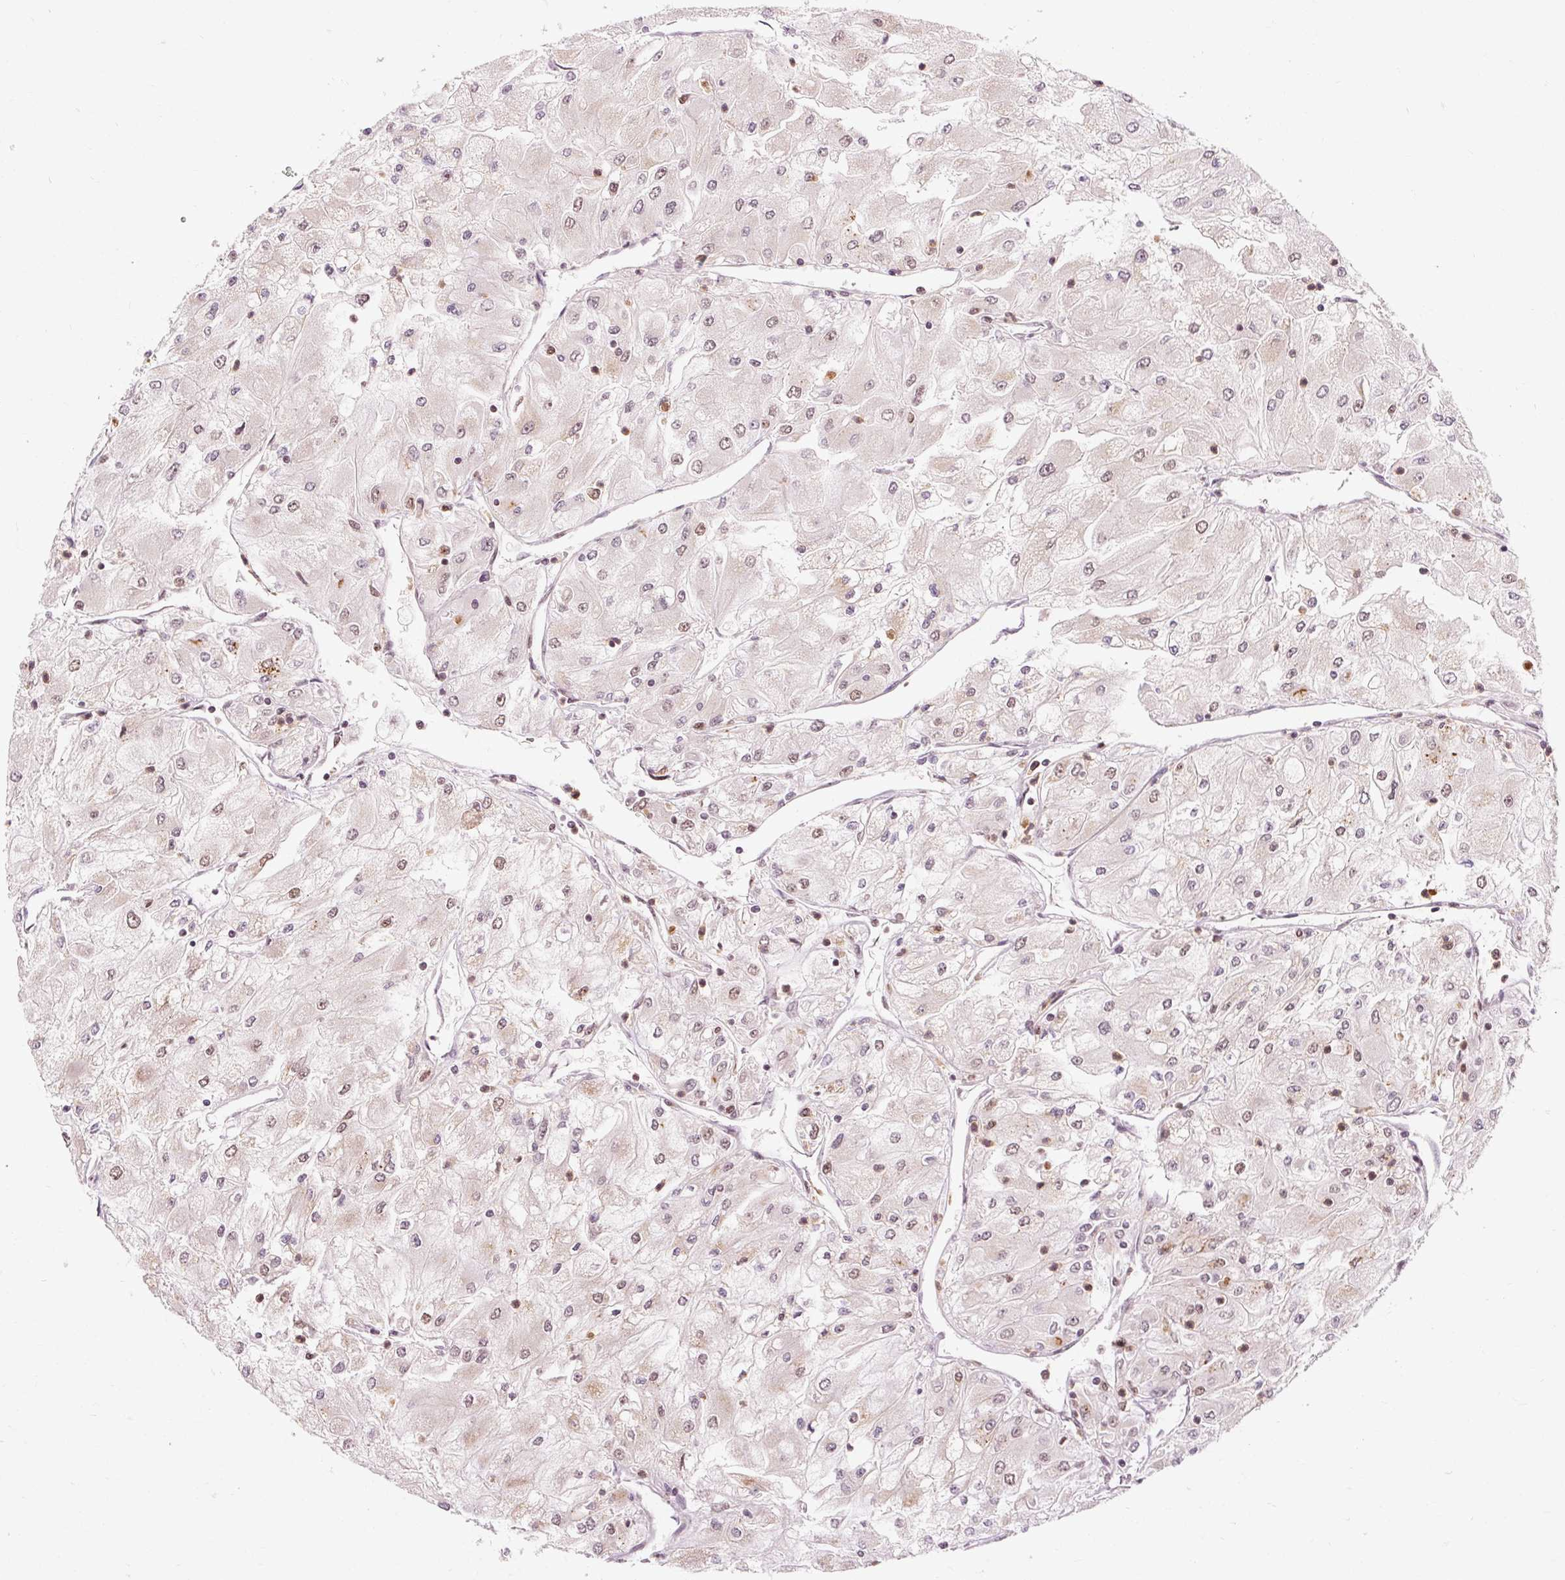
{"staining": {"intensity": "moderate", "quantity": "25%-75%", "location": "nuclear"}, "tissue": "renal cancer", "cell_type": "Tumor cells", "image_type": "cancer", "snomed": [{"axis": "morphology", "description": "Adenocarcinoma, NOS"}, {"axis": "topography", "description": "Kidney"}], "caption": "Human renal cancer stained for a protein (brown) shows moderate nuclear positive expression in approximately 25%-75% of tumor cells.", "gene": "CSTF1", "patient": {"sex": "male", "age": 80}}